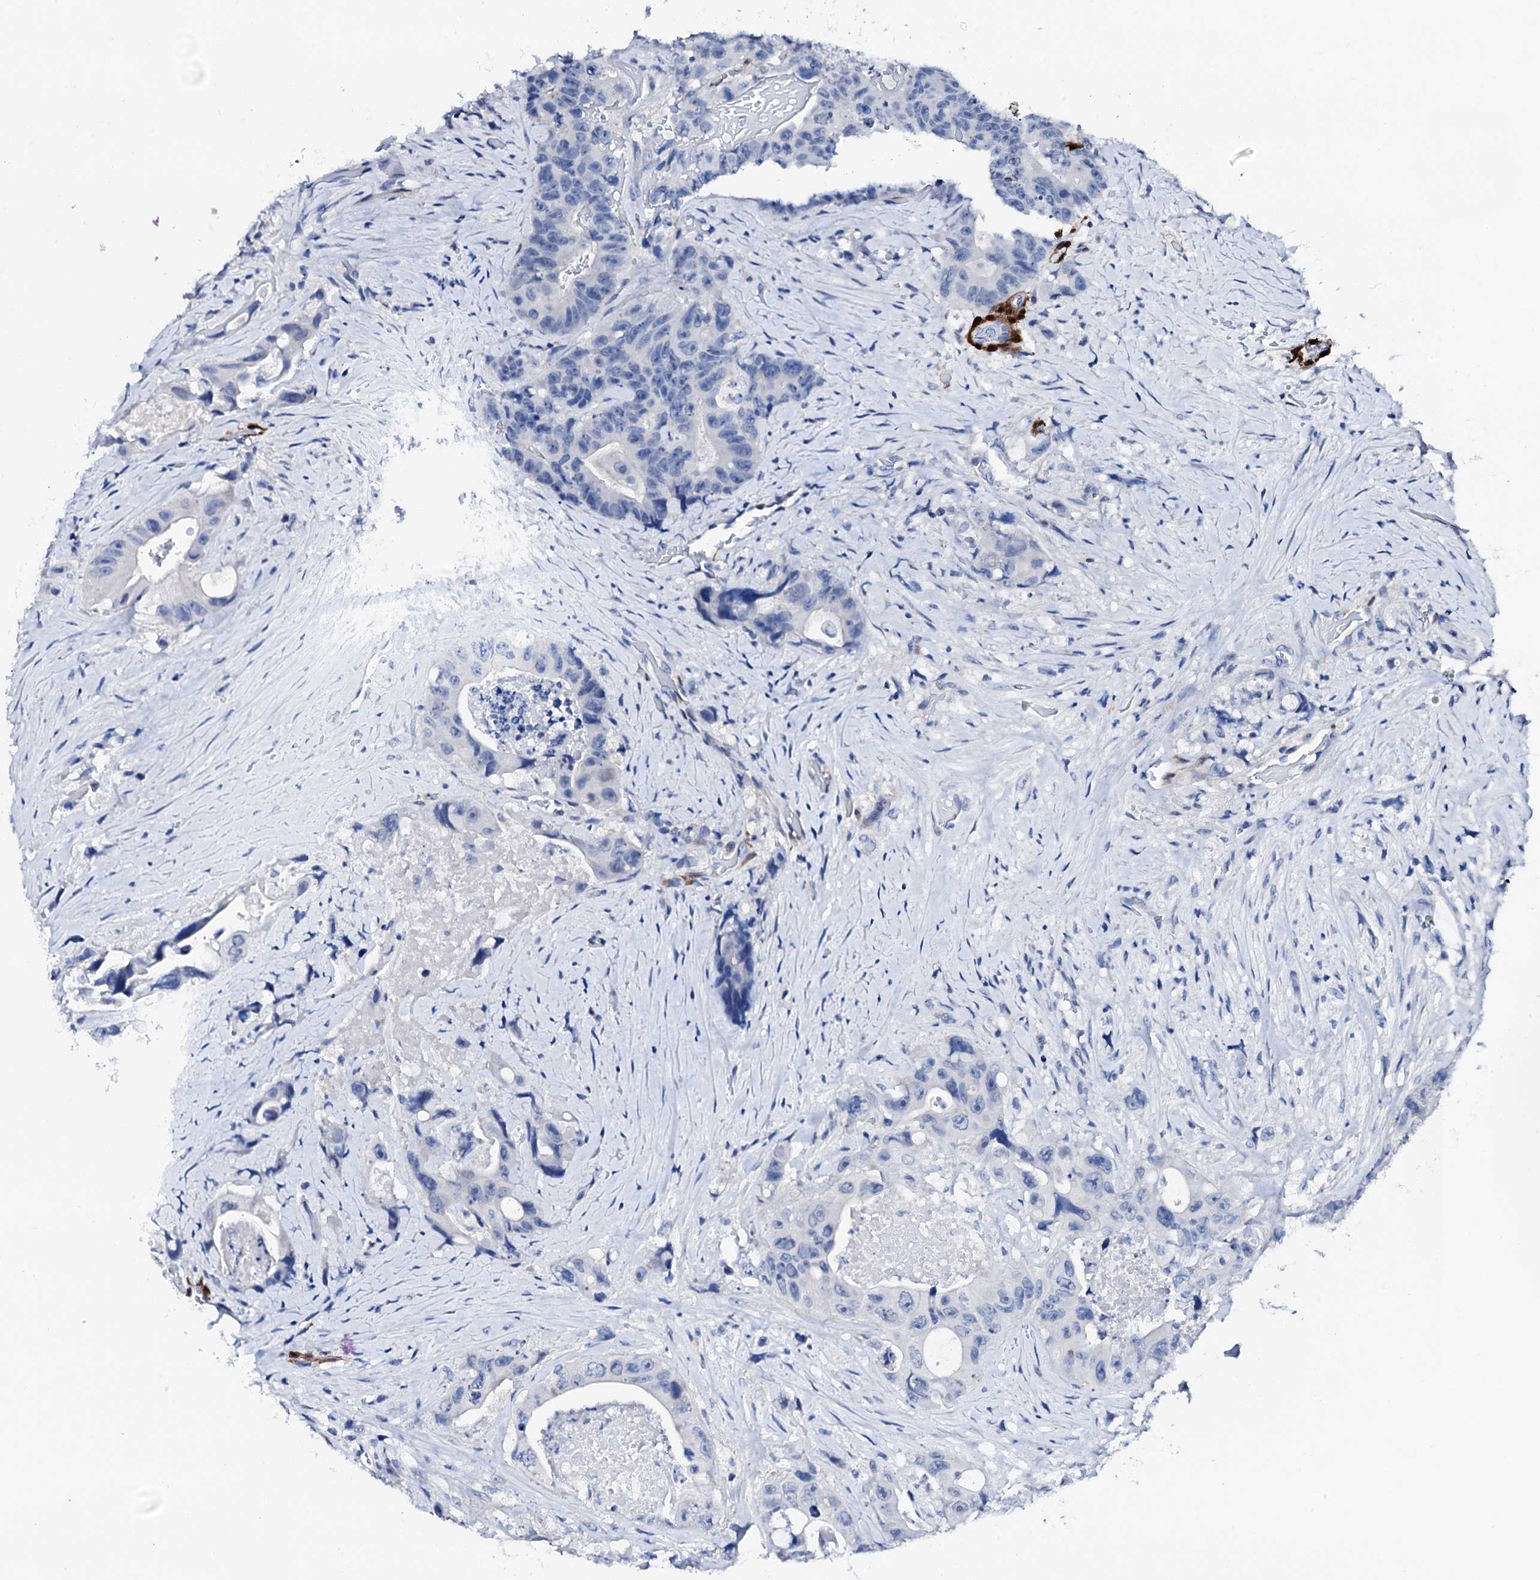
{"staining": {"intensity": "negative", "quantity": "none", "location": "none"}, "tissue": "colorectal cancer", "cell_type": "Tumor cells", "image_type": "cancer", "snomed": [{"axis": "morphology", "description": "Adenocarcinoma, NOS"}, {"axis": "topography", "description": "Colon"}], "caption": "The histopathology image demonstrates no staining of tumor cells in colorectal cancer (adenocarcinoma). (DAB immunohistochemistry with hematoxylin counter stain).", "gene": "NRIP2", "patient": {"sex": "female", "age": 46}}